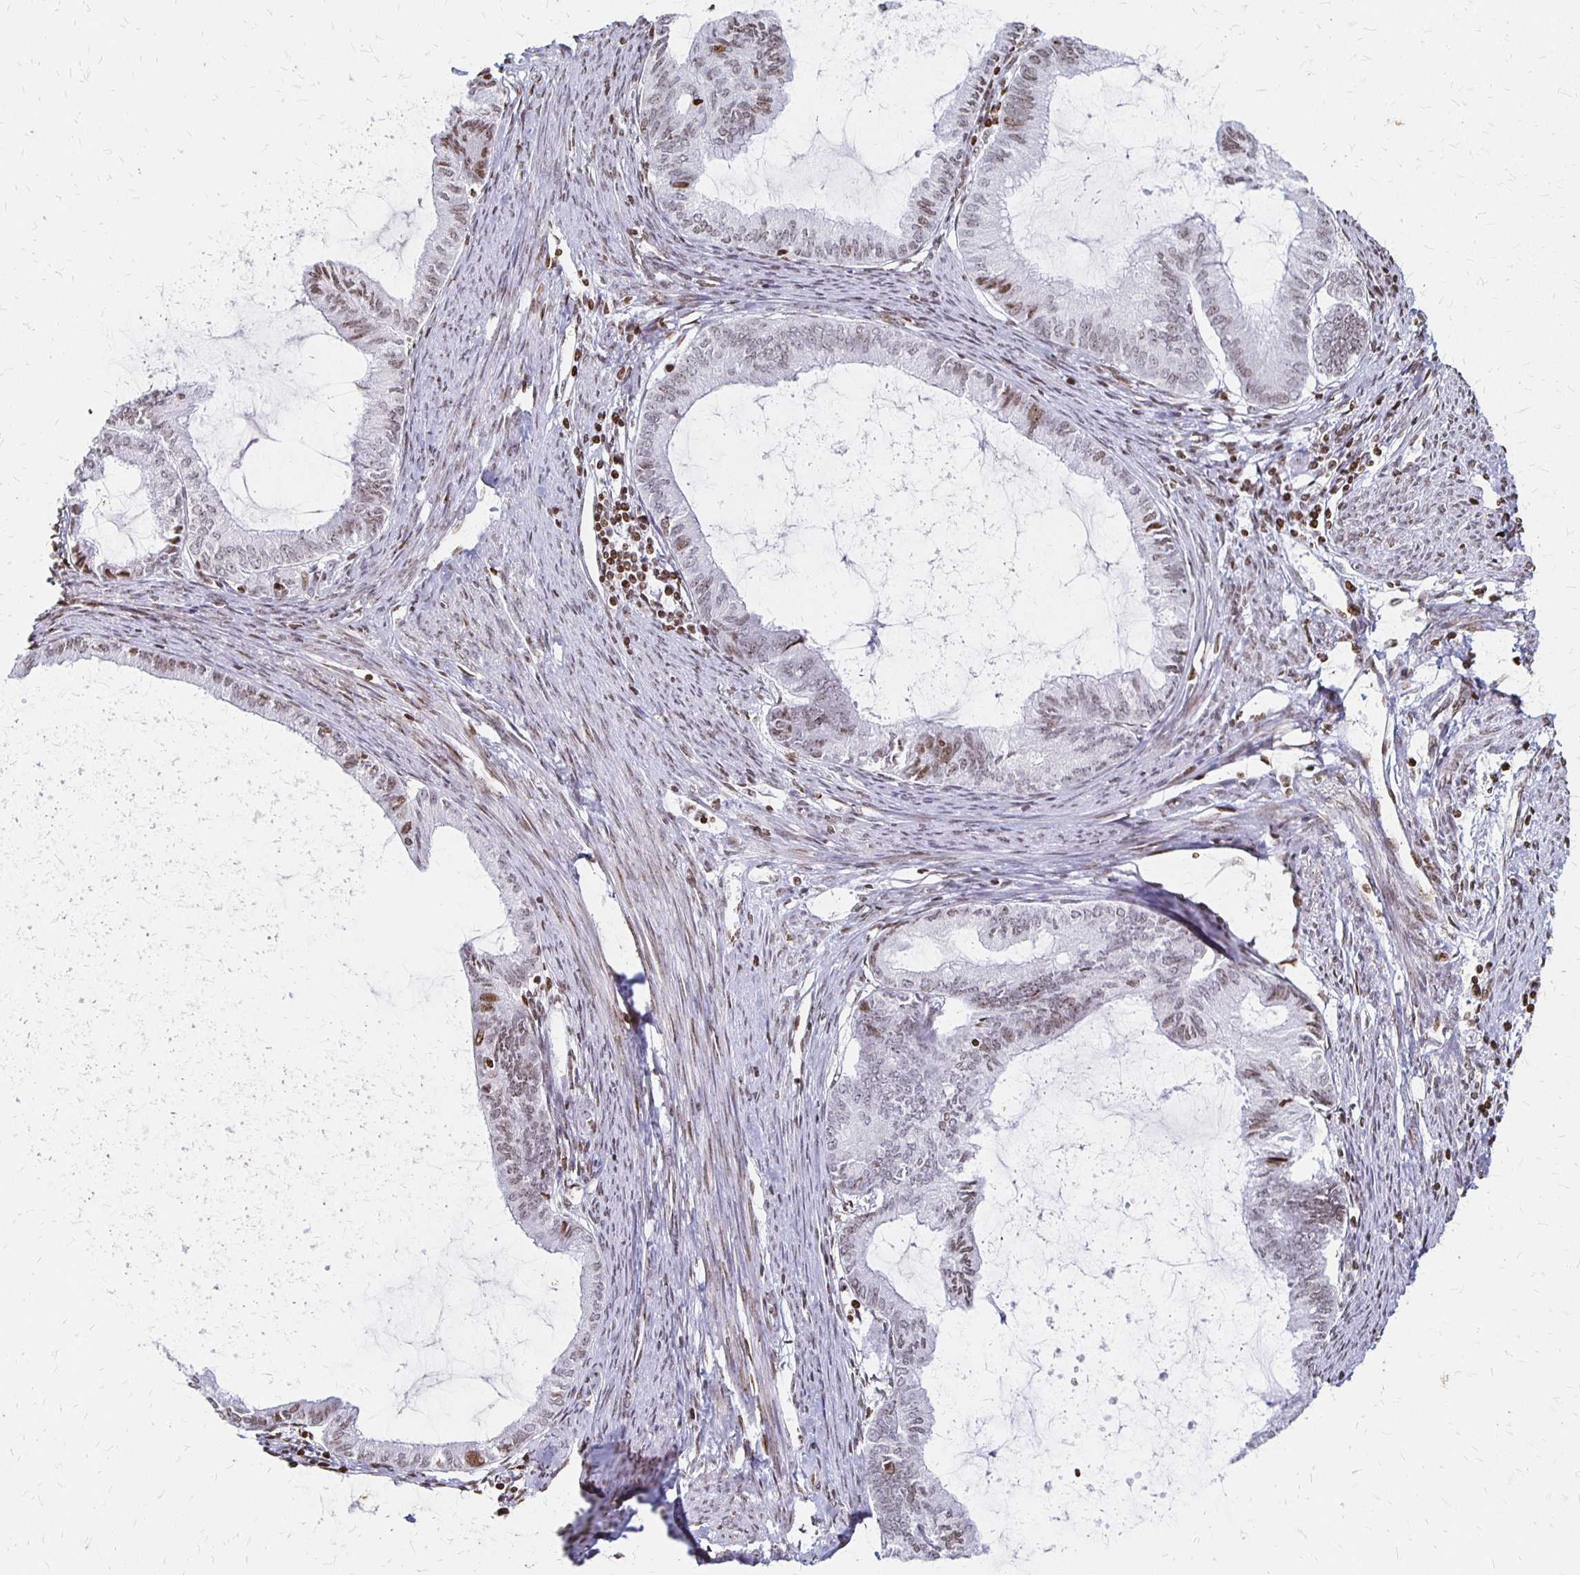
{"staining": {"intensity": "weak", "quantity": "25%-75%", "location": "nuclear"}, "tissue": "endometrial cancer", "cell_type": "Tumor cells", "image_type": "cancer", "snomed": [{"axis": "morphology", "description": "Adenocarcinoma, NOS"}, {"axis": "topography", "description": "Endometrium"}], "caption": "Endometrial cancer stained with DAB IHC exhibits low levels of weak nuclear positivity in approximately 25%-75% of tumor cells.", "gene": "ZNF280C", "patient": {"sex": "female", "age": 86}}